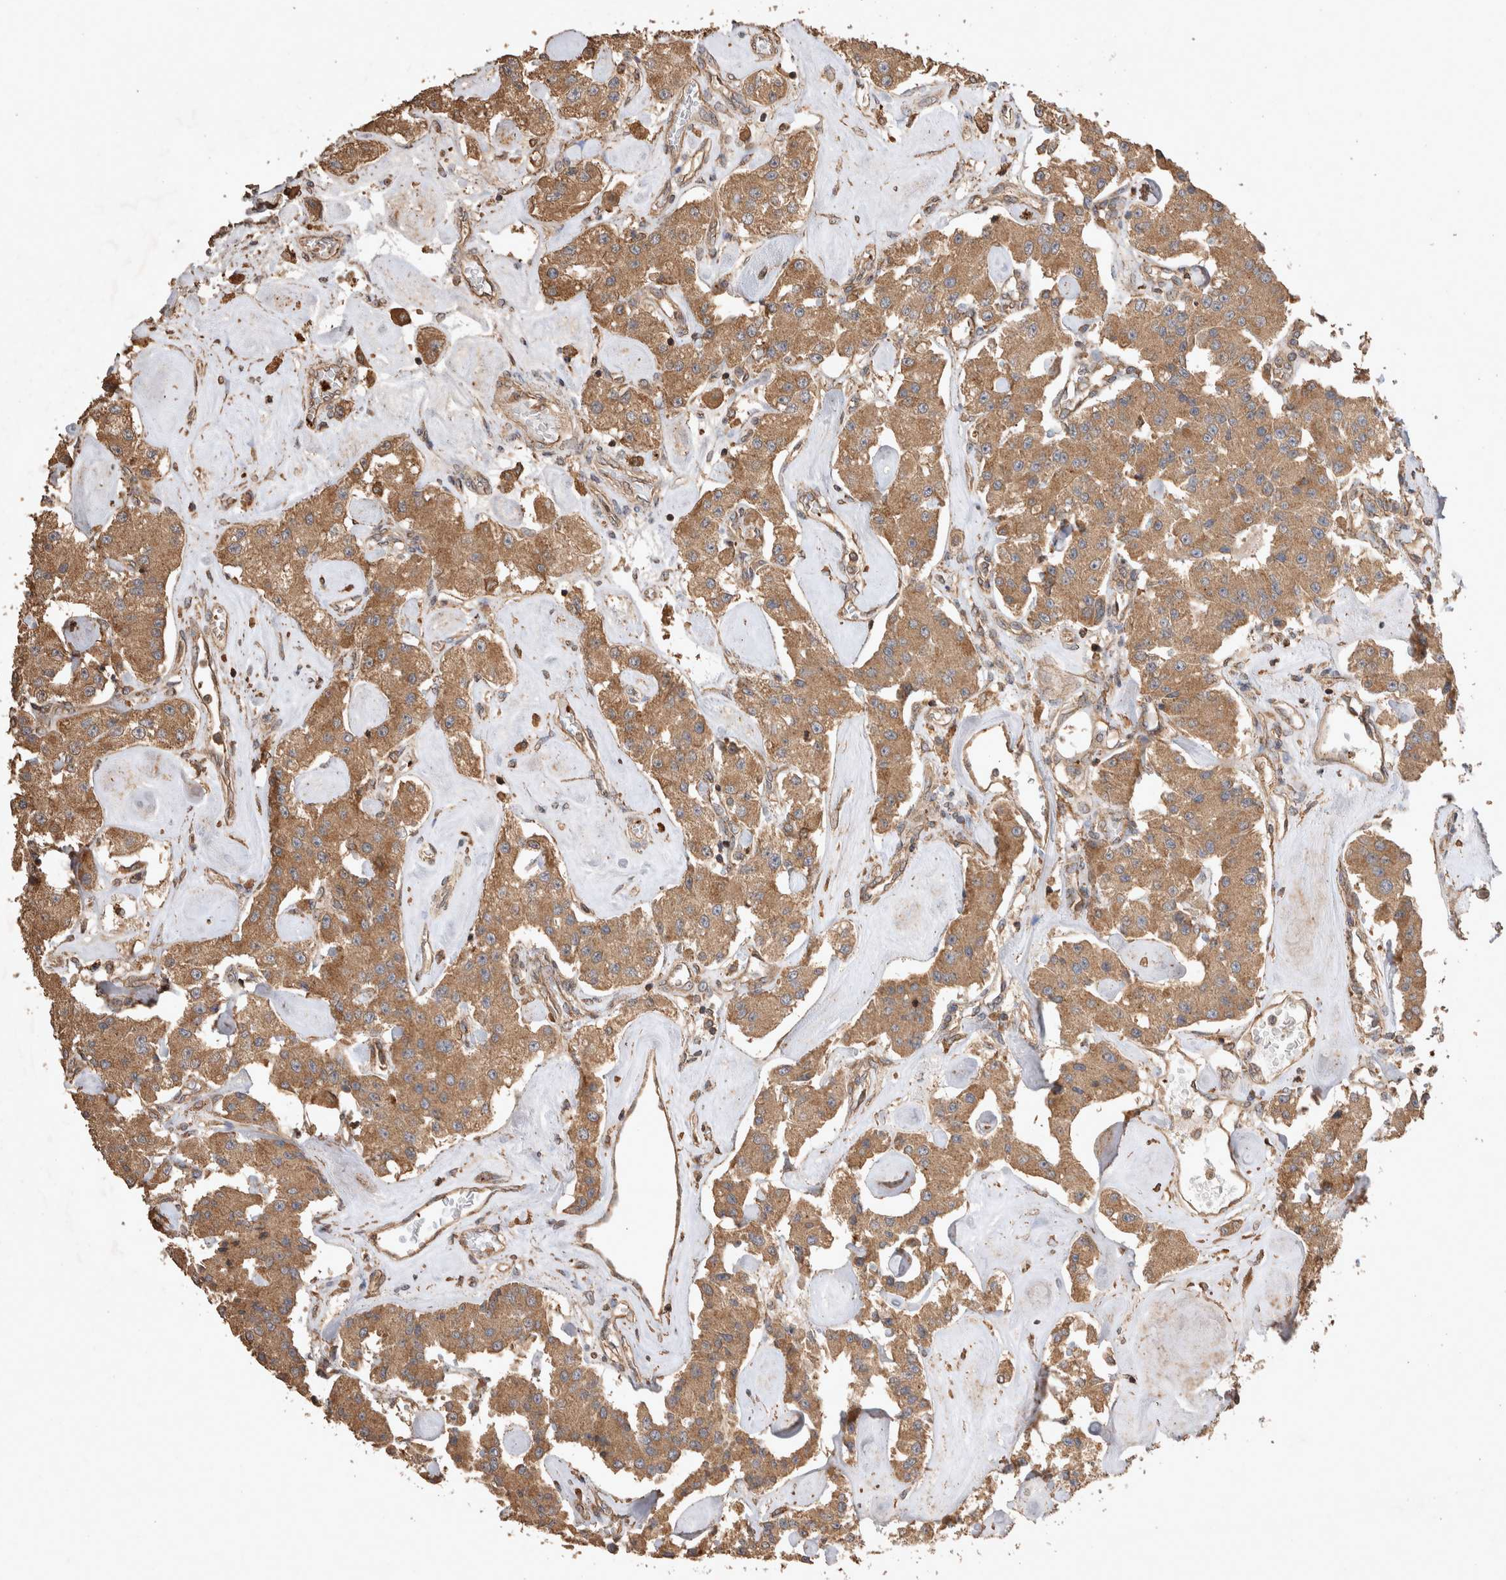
{"staining": {"intensity": "moderate", "quantity": ">75%", "location": "cytoplasmic/membranous"}, "tissue": "carcinoid", "cell_type": "Tumor cells", "image_type": "cancer", "snomed": [{"axis": "morphology", "description": "Carcinoid, malignant, NOS"}, {"axis": "topography", "description": "Pancreas"}], "caption": "A high-resolution photomicrograph shows immunohistochemistry staining of malignant carcinoid, which shows moderate cytoplasmic/membranous positivity in about >75% of tumor cells.", "gene": "SNX31", "patient": {"sex": "male", "age": 41}}